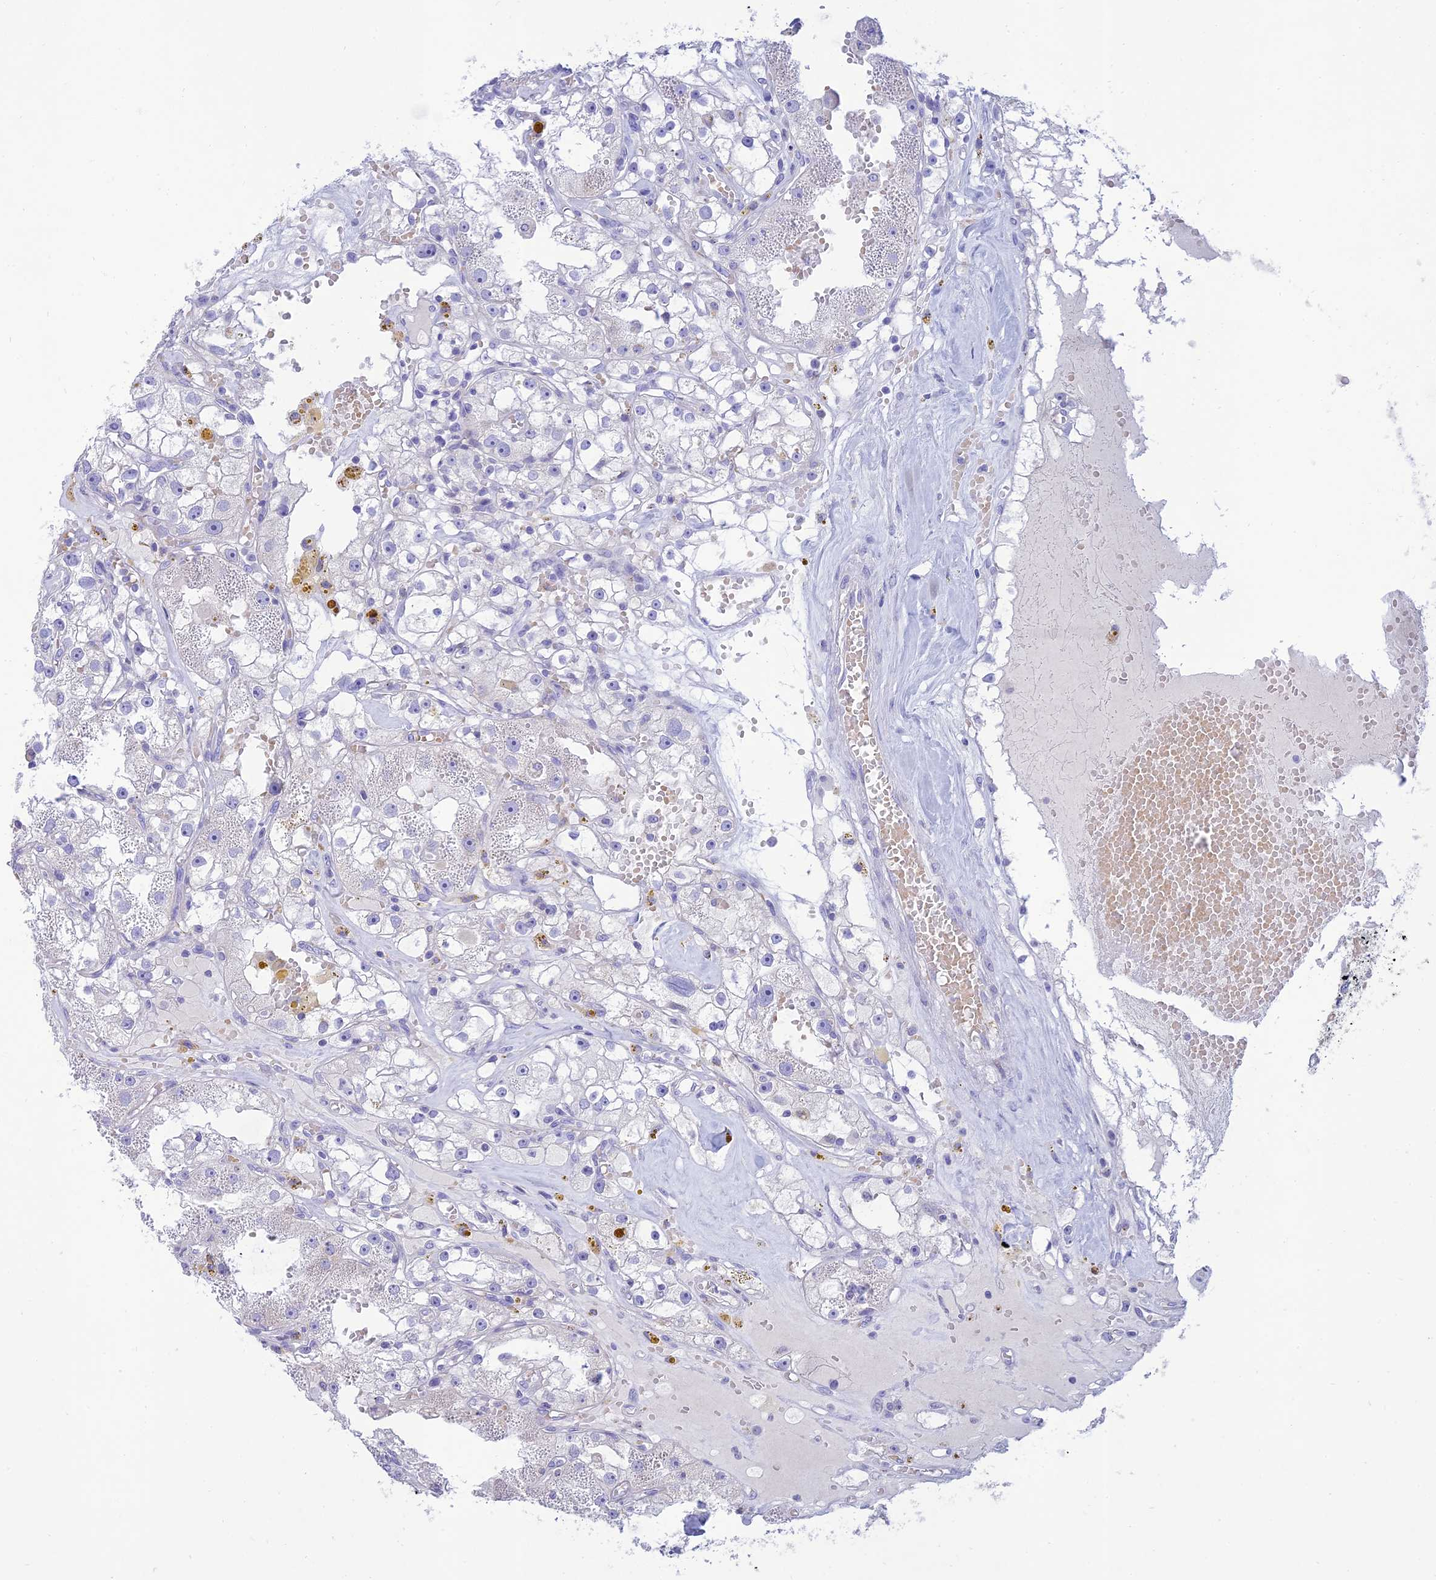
{"staining": {"intensity": "negative", "quantity": "none", "location": "none"}, "tissue": "renal cancer", "cell_type": "Tumor cells", "image_type": "cancer", "snomed": [{"axis": "morphology", "description": "Adenocarcinoma, NOS"}, {"axis": "topography", "description": "Kidney"}], "caption": "Immunohistochemical staining of human adenocarcinoma (renal) shows no significant staining in tumor cells.", "gene": "MAL2", "patient": {"sex": "male", "age": 56}}